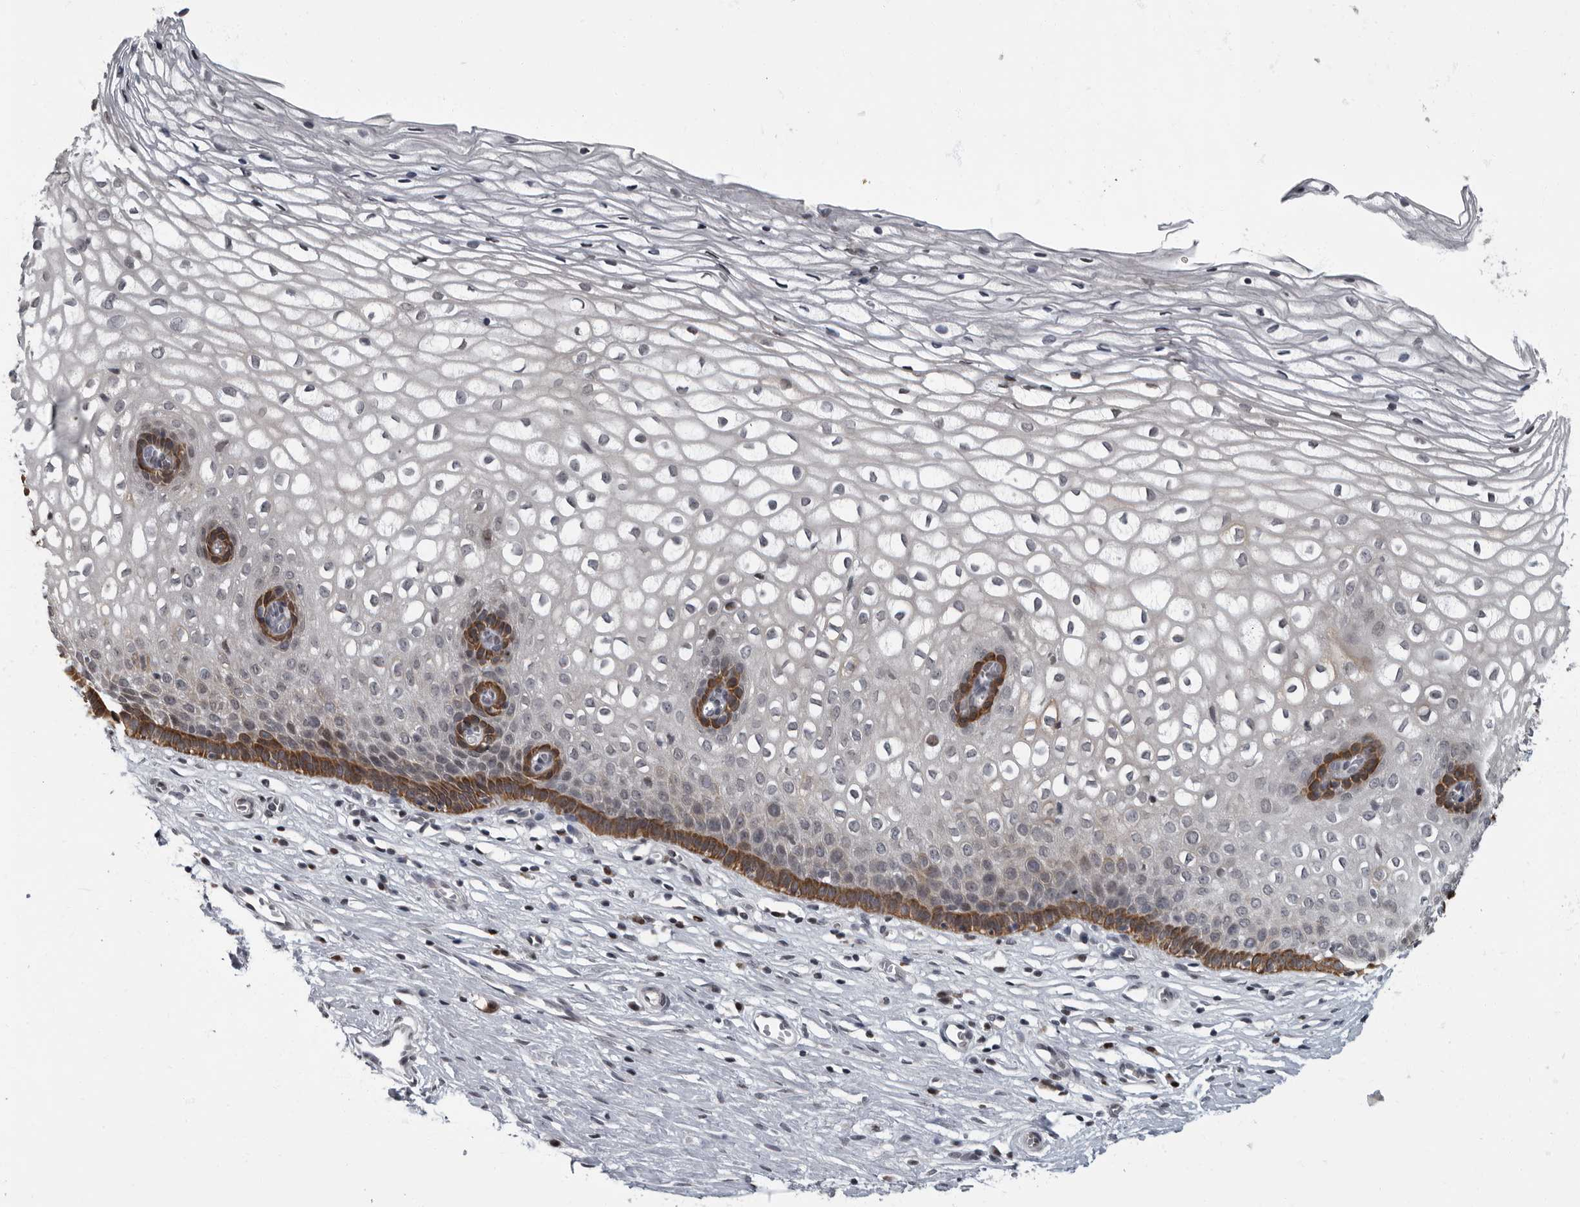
{"staining": {"intensity": "moderate", "quantity": ">75%", "location": "cytoplasmic/membranous"}, "tissue": "cervix", "cell_type": "Glandular cells", "image_type": "normal", "snomed": [{"axis": "morphology", "description": "Normal tissue, NOS"}, {"axis": "topography", "description": "Cervix"}], "caption": "IHC histopathology image of unremarkable human cervix stained for a protein (brown), which reveals medium levels of moderate cytoplasmic/membranous expression in approximately >75% of glandular cells.", "gene": "EVI5", "patient": {"sex": "female", "age": 27}}